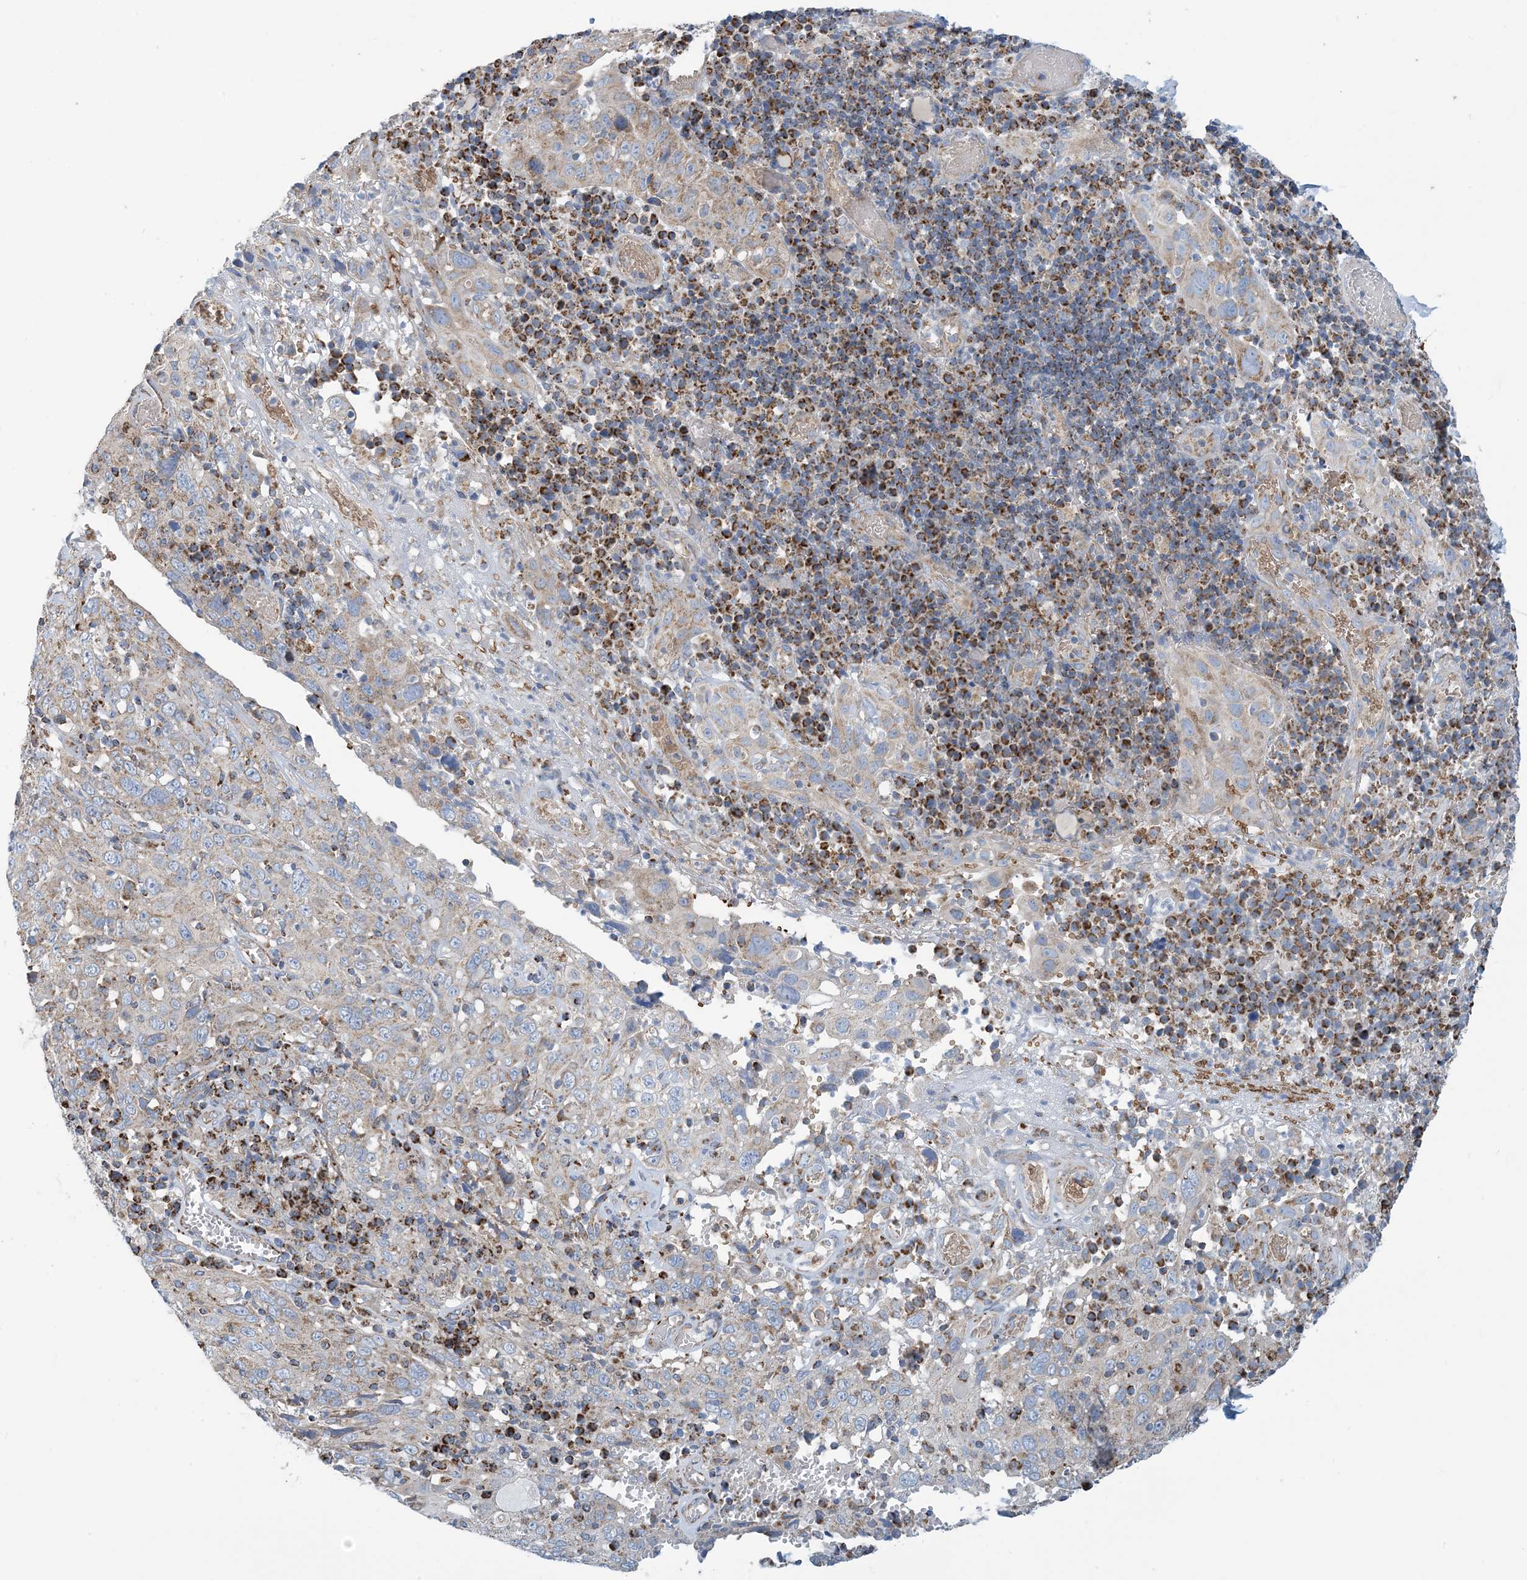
{"staining": {"intensity": "weak", "quantity": "25%-75%", "location": "cytoplasmic/membranous"}, "tissue": "cervical cancer", "cell_type": "Tumor cells", "image_type": "cancer", "snomed": [{"axis": "morphology", "description": "Squamous cell carcinoma, NOS"}, {"axis": "topography", "description": "Cervix"}], "caption": "Cervical cancer (squamous cell carcinoma) tissue demonstrates weak cytoplasmic/membranous staining in approximately 25%-75% of tumor cells, visualized by immunohistochemistry.", "gene": "PHOSPHO2", "patient": {"sex": "female", "age": 46}}